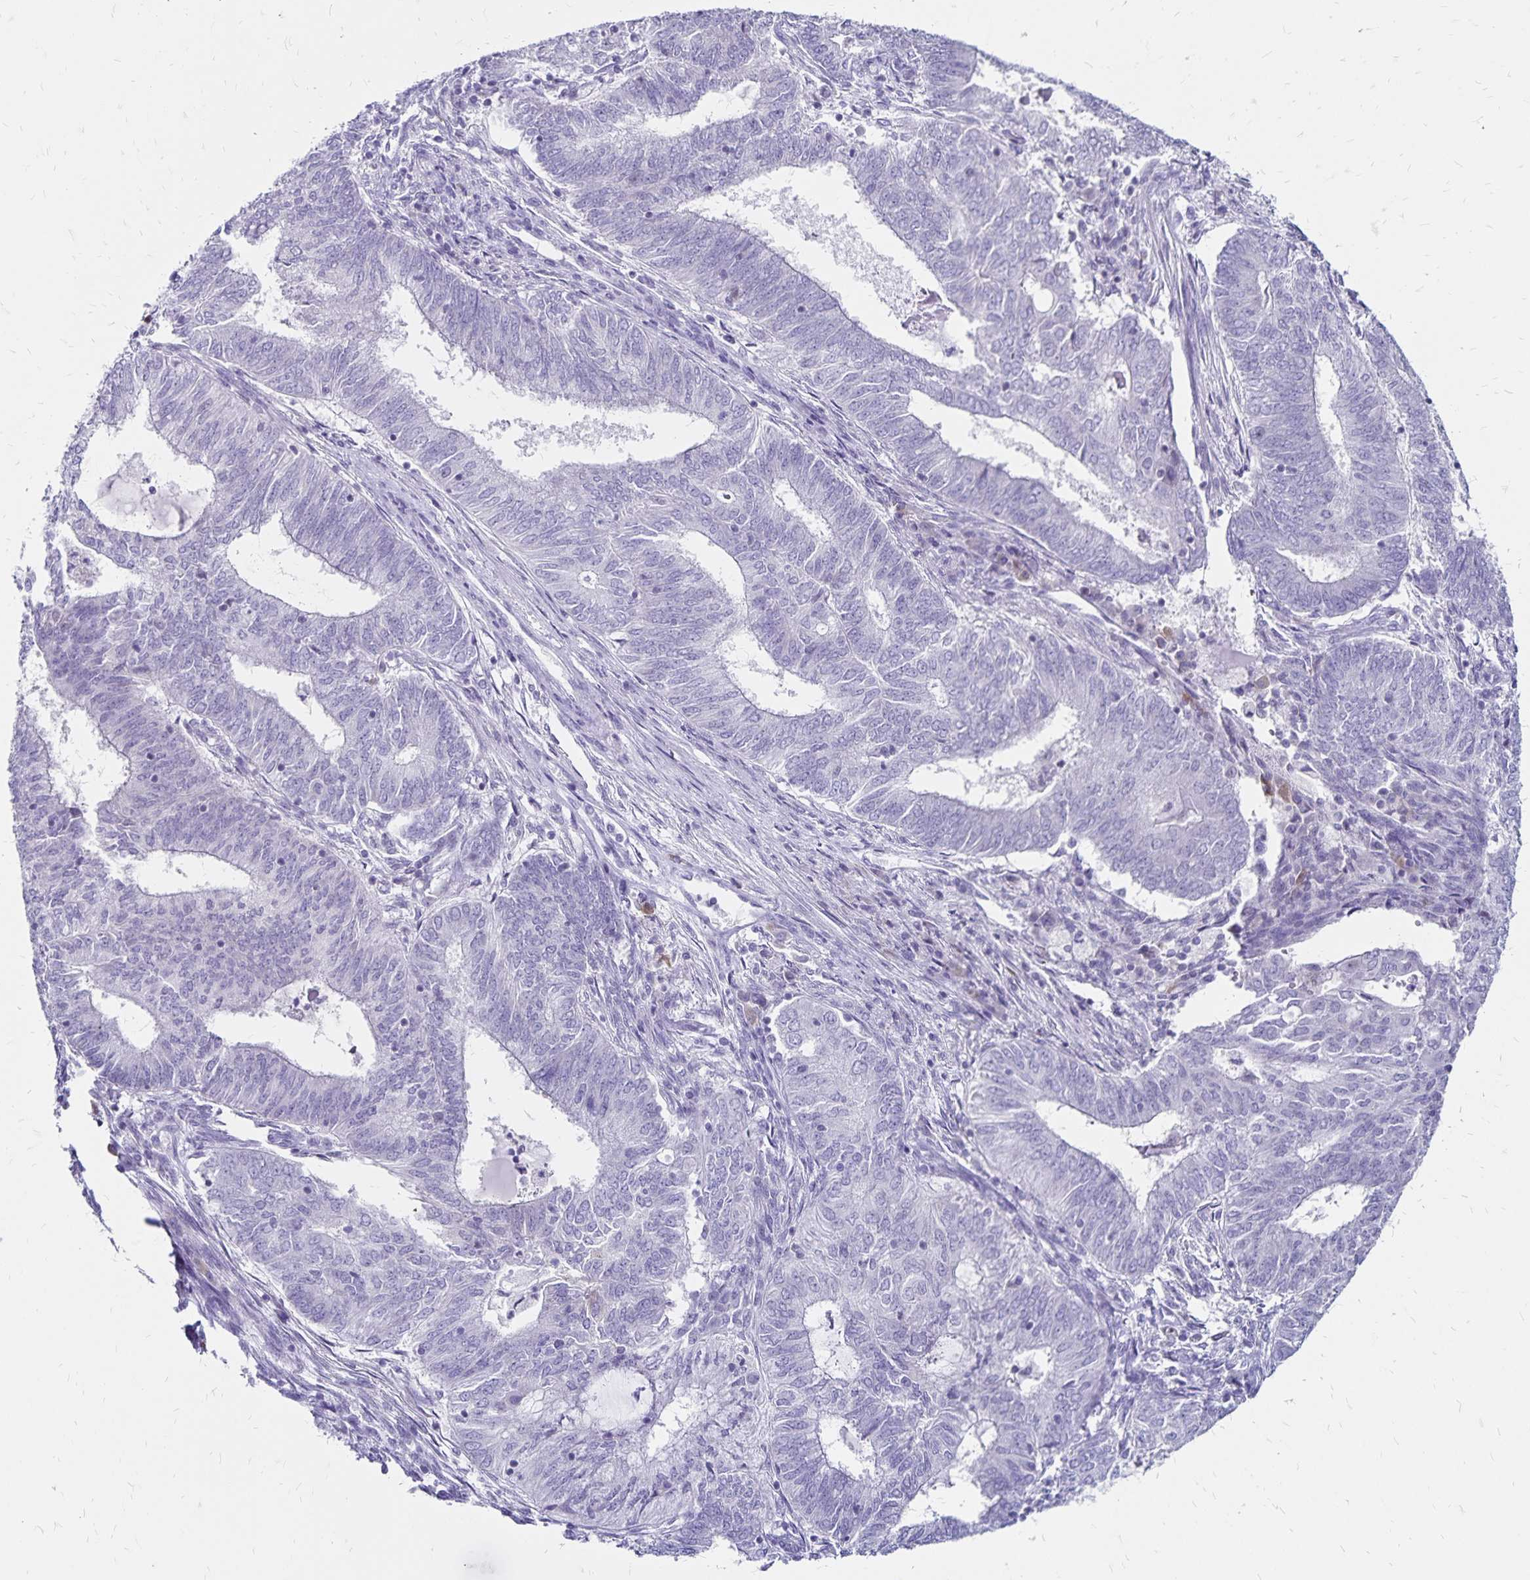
{"staining": {"intensity": "negative", "quantity": "none", "location": "none"}, "tissue": "endometrial cancer", "cell_type": "Tumor cells", "image_type": "cancer", "snomed": [{"axis": "morphology", "description": "Adenocarcinoma, NOS"}, {"axis": "topography", "description": "Endometrium"}], "caption": "Immunohistochemistry (IHC) photomicrograph of neoplastic tissue: human adenocarcinoma (endometrial) stained with DAB exhibits no significant protein staining in tumor cells.", "gene": "IKZF1", "patient": {"sex": "female", "age": 62}}